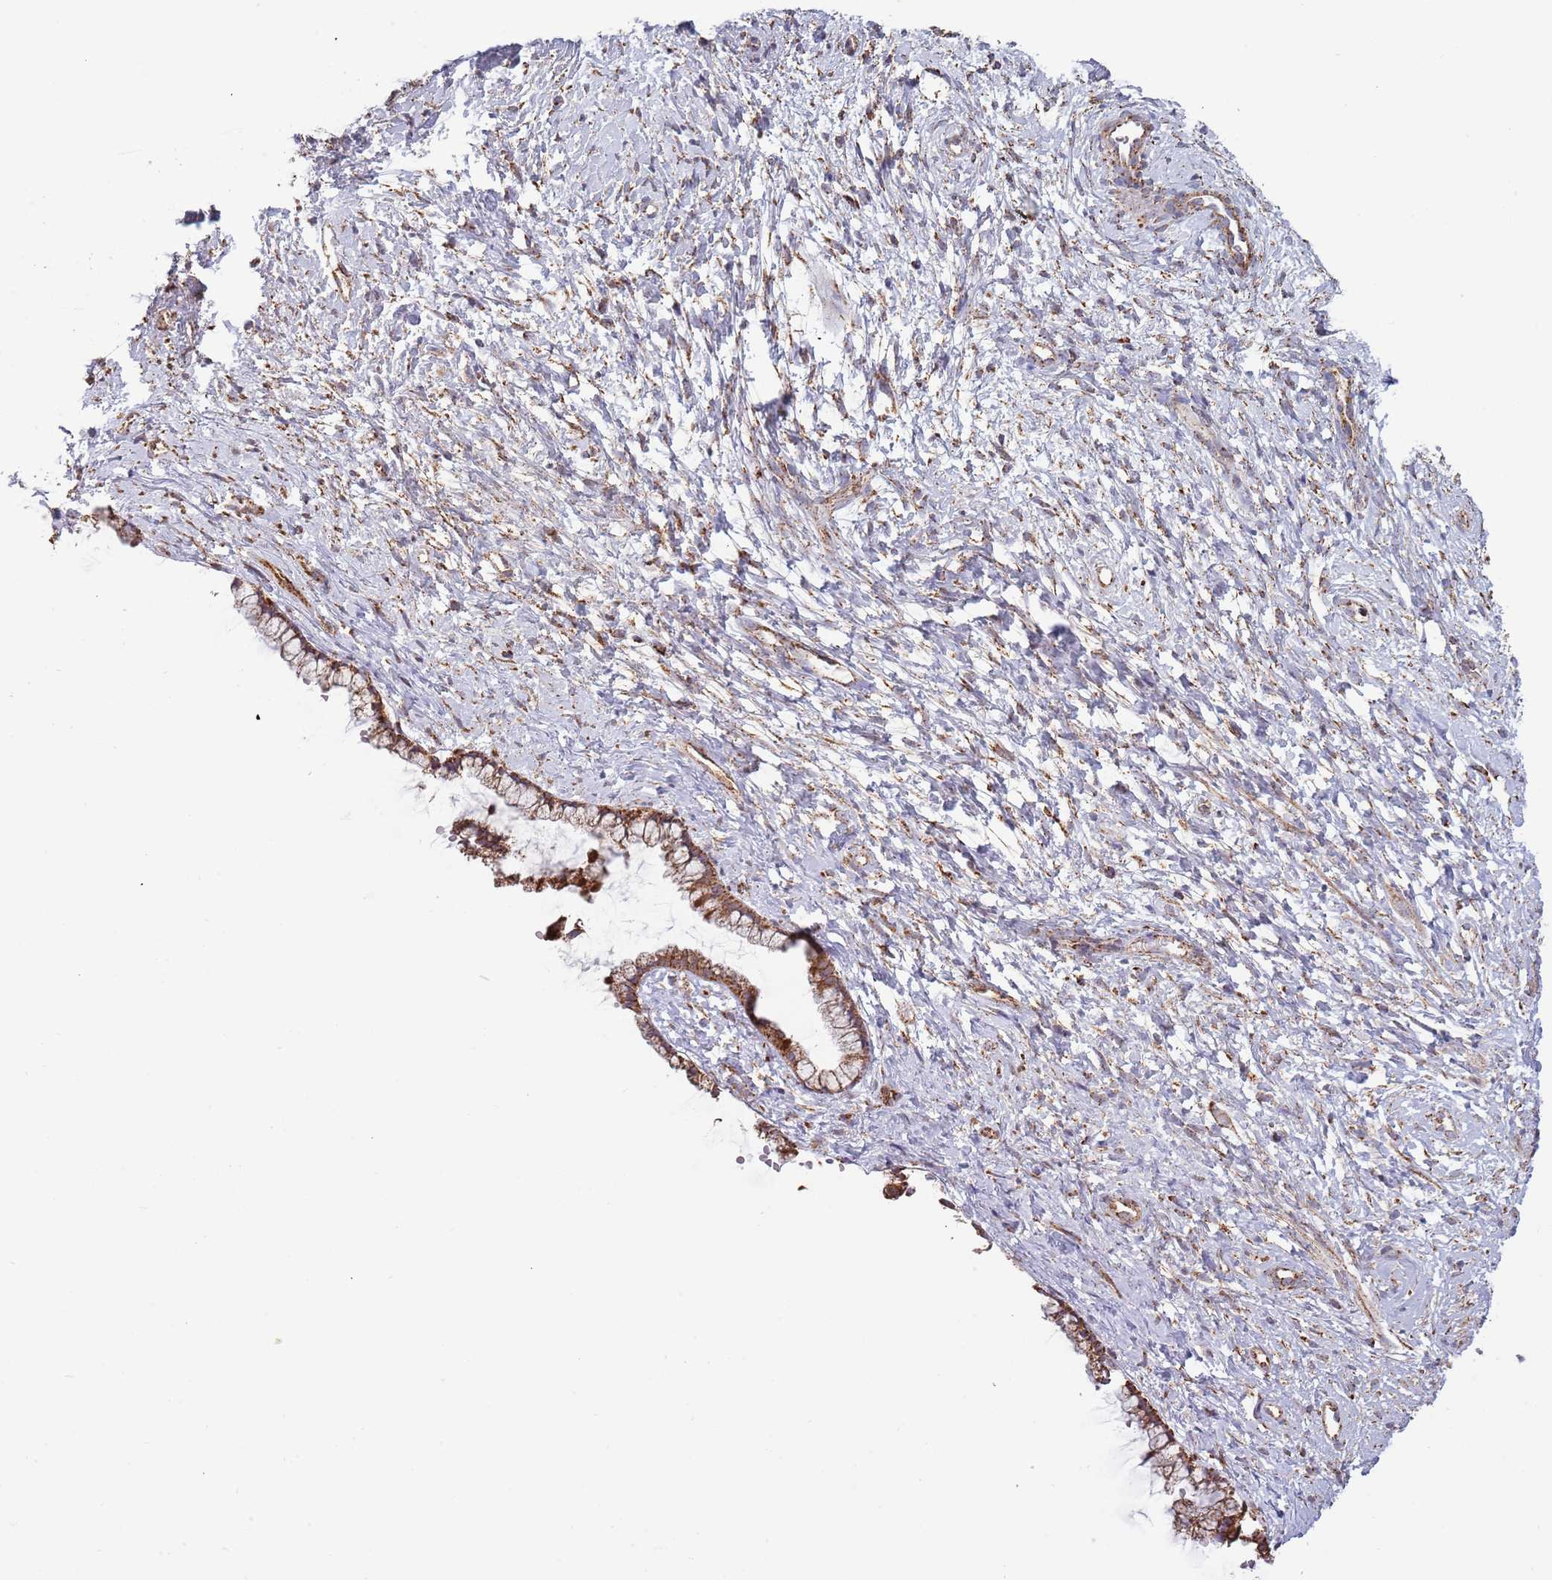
{"staining": {"intensity": "moderate", "quantity": ">75%", "location": "cytoplasmic/membranous"}, "tissue": "cervix", "cell_type": "Glandular cells", "image_type": "normal", "snomed": [{"axis": "morphology", "description": "Normal tissue, NOS"}, {"axis": "topography", "description": "Cervix"}], "caption": "A histopathology image of cervix stained for a protein reveals moderate cytoplasmic/membranous brown staining in glandular cells.", "gene": "VPS16", "patient": {"sex": "female", "age": 57}}